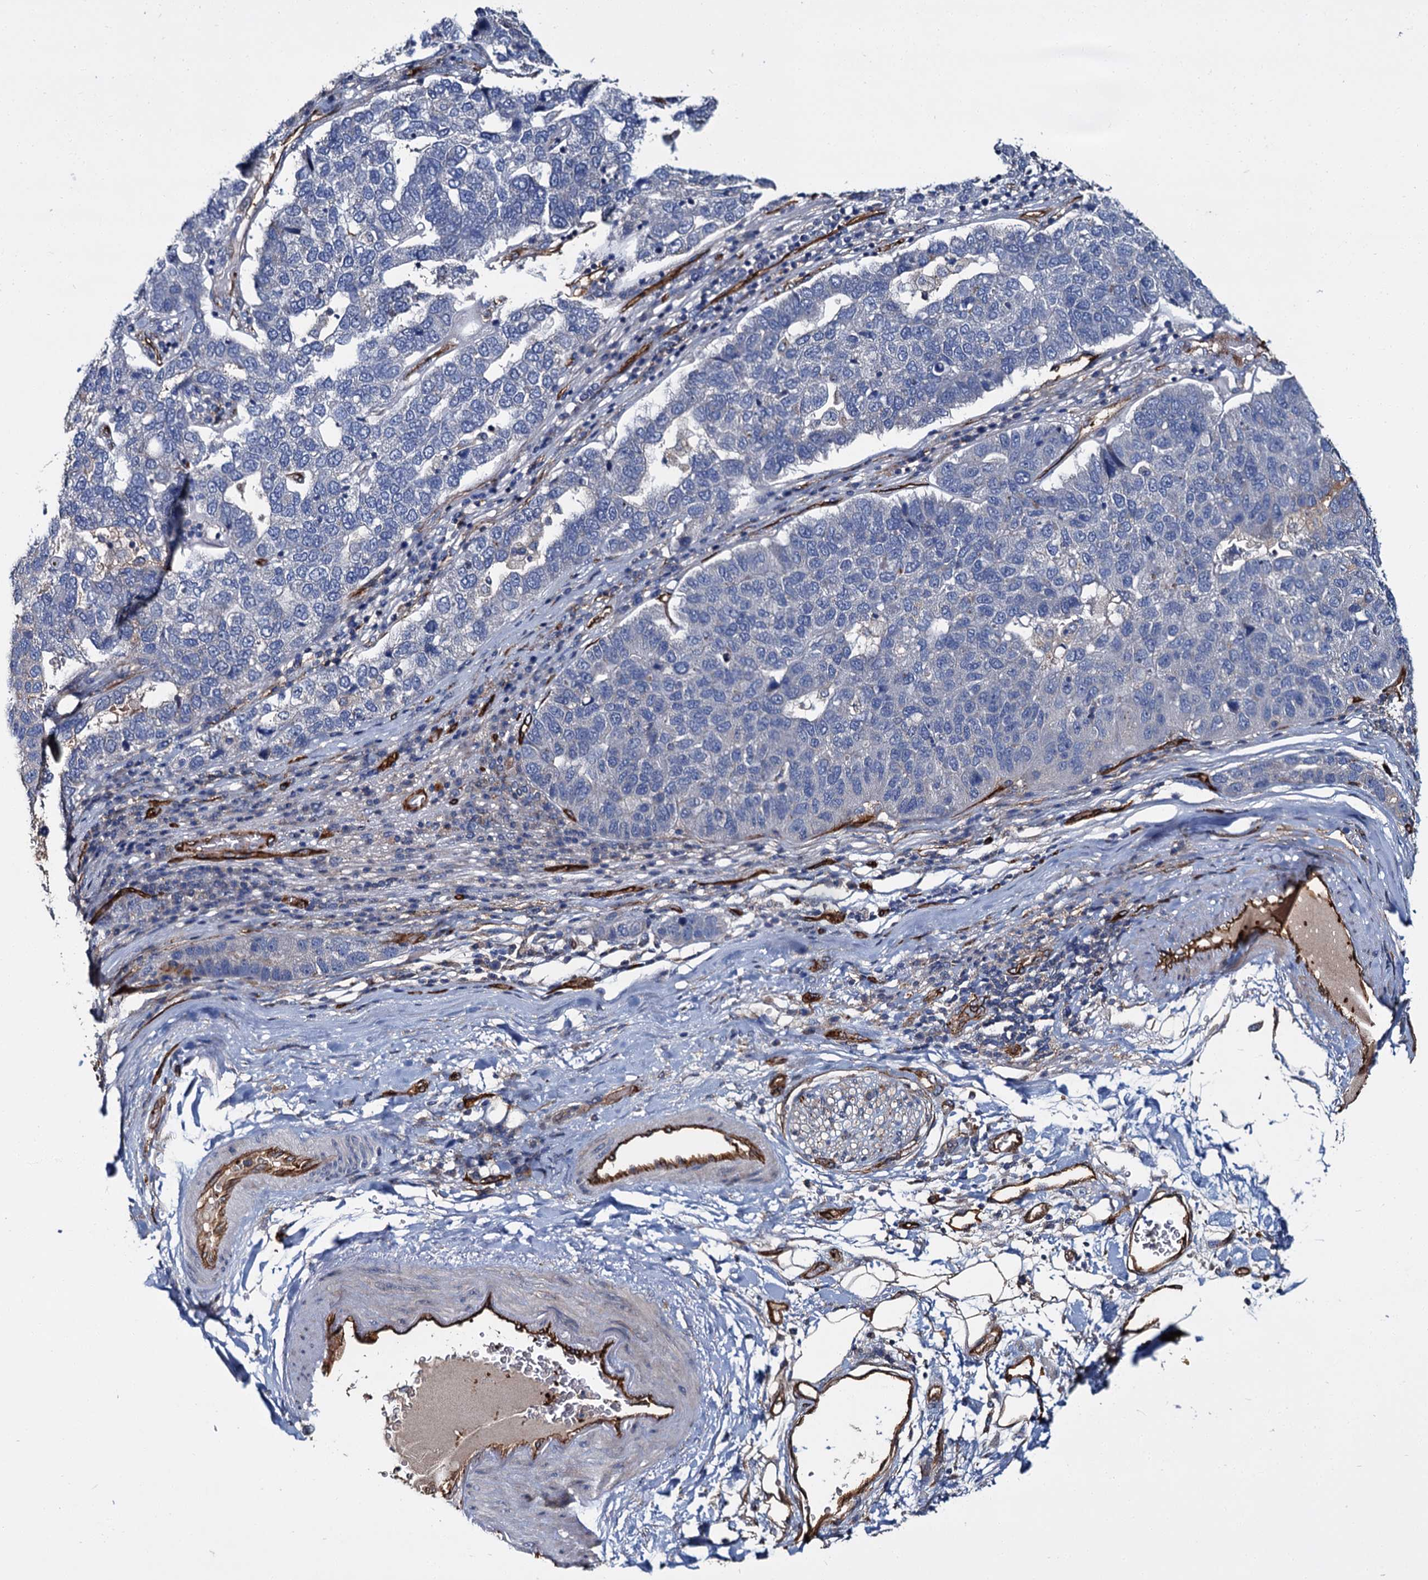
{"staining": {"intensity": "negative", "quantity": "none", "location": "none"}, "tissue": "pancreatic cancer", "cell_type": "Tumor cells", "image_type": "cancer", "snomed": [{"axis": "morphology", "description": "Adenocarcinoma, NOS"}, {"axis": "topography", "description": "Pancreas"}], "caption": "DAB immunohistochemical staining of pancreatic cancer (adenocarcinoma) exhibits no significant staining in tumor cells.", "gene": "CACNA1C", "patient": {"sex": "female", "age": 61}}